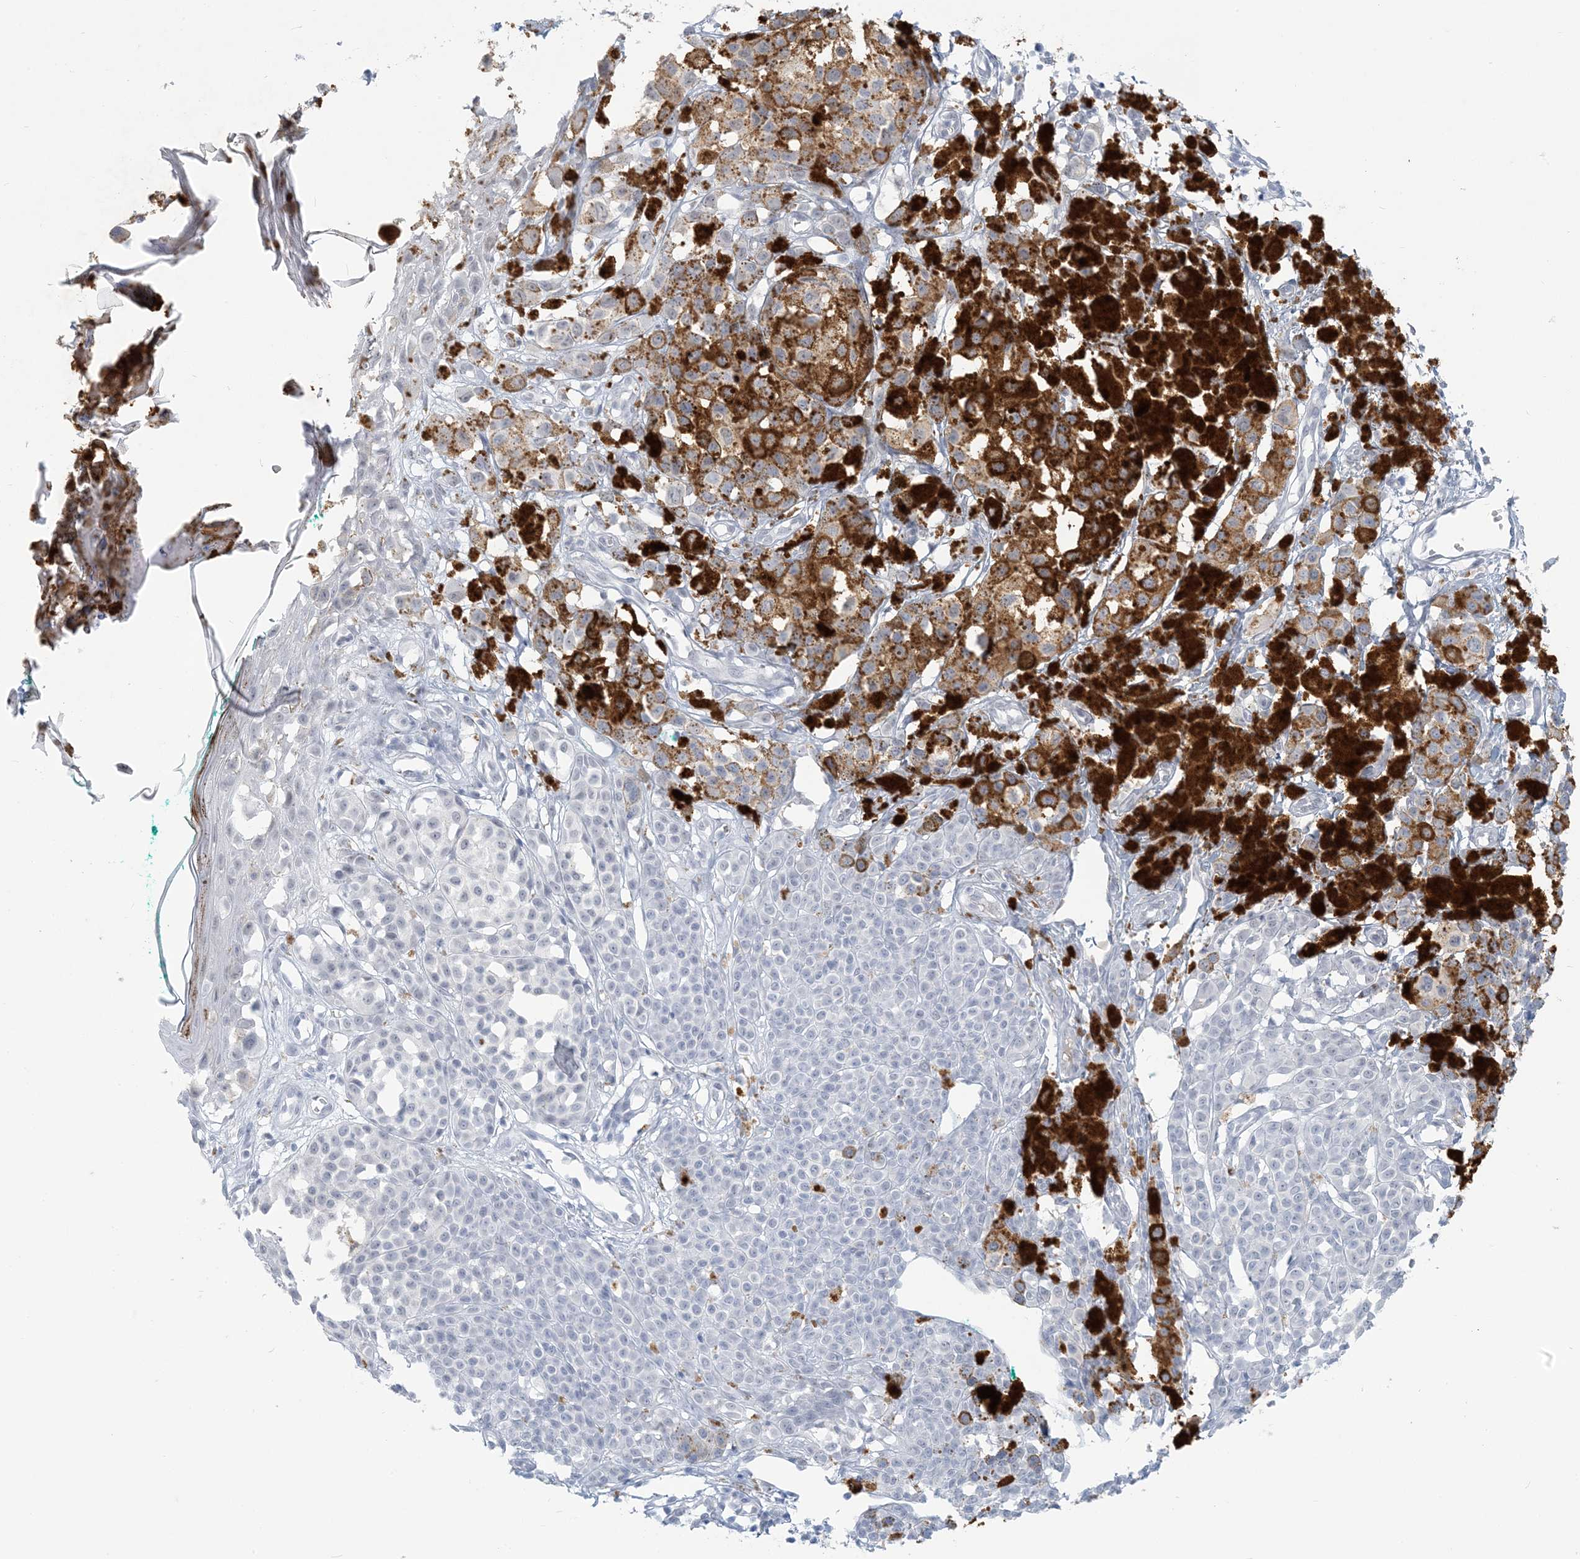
{"staining": {"intensity": "negative", "quantity": "none", "location": "none"}, "tissue": "melanoma", "cell_type": "Tumor cells", "image_type": "cancer", "snomed": [{"axis": "morphology", "description": "Malignant melanoma, NOS"}, {"axis": "topography", "description": "Skin of leg"}], "caption": "Immunohistochemical staining of human malignant melanoma shows no significant expression in tumor cells.", "gene": "SCML1", "patient": {"sex": "female", "age": 72}}